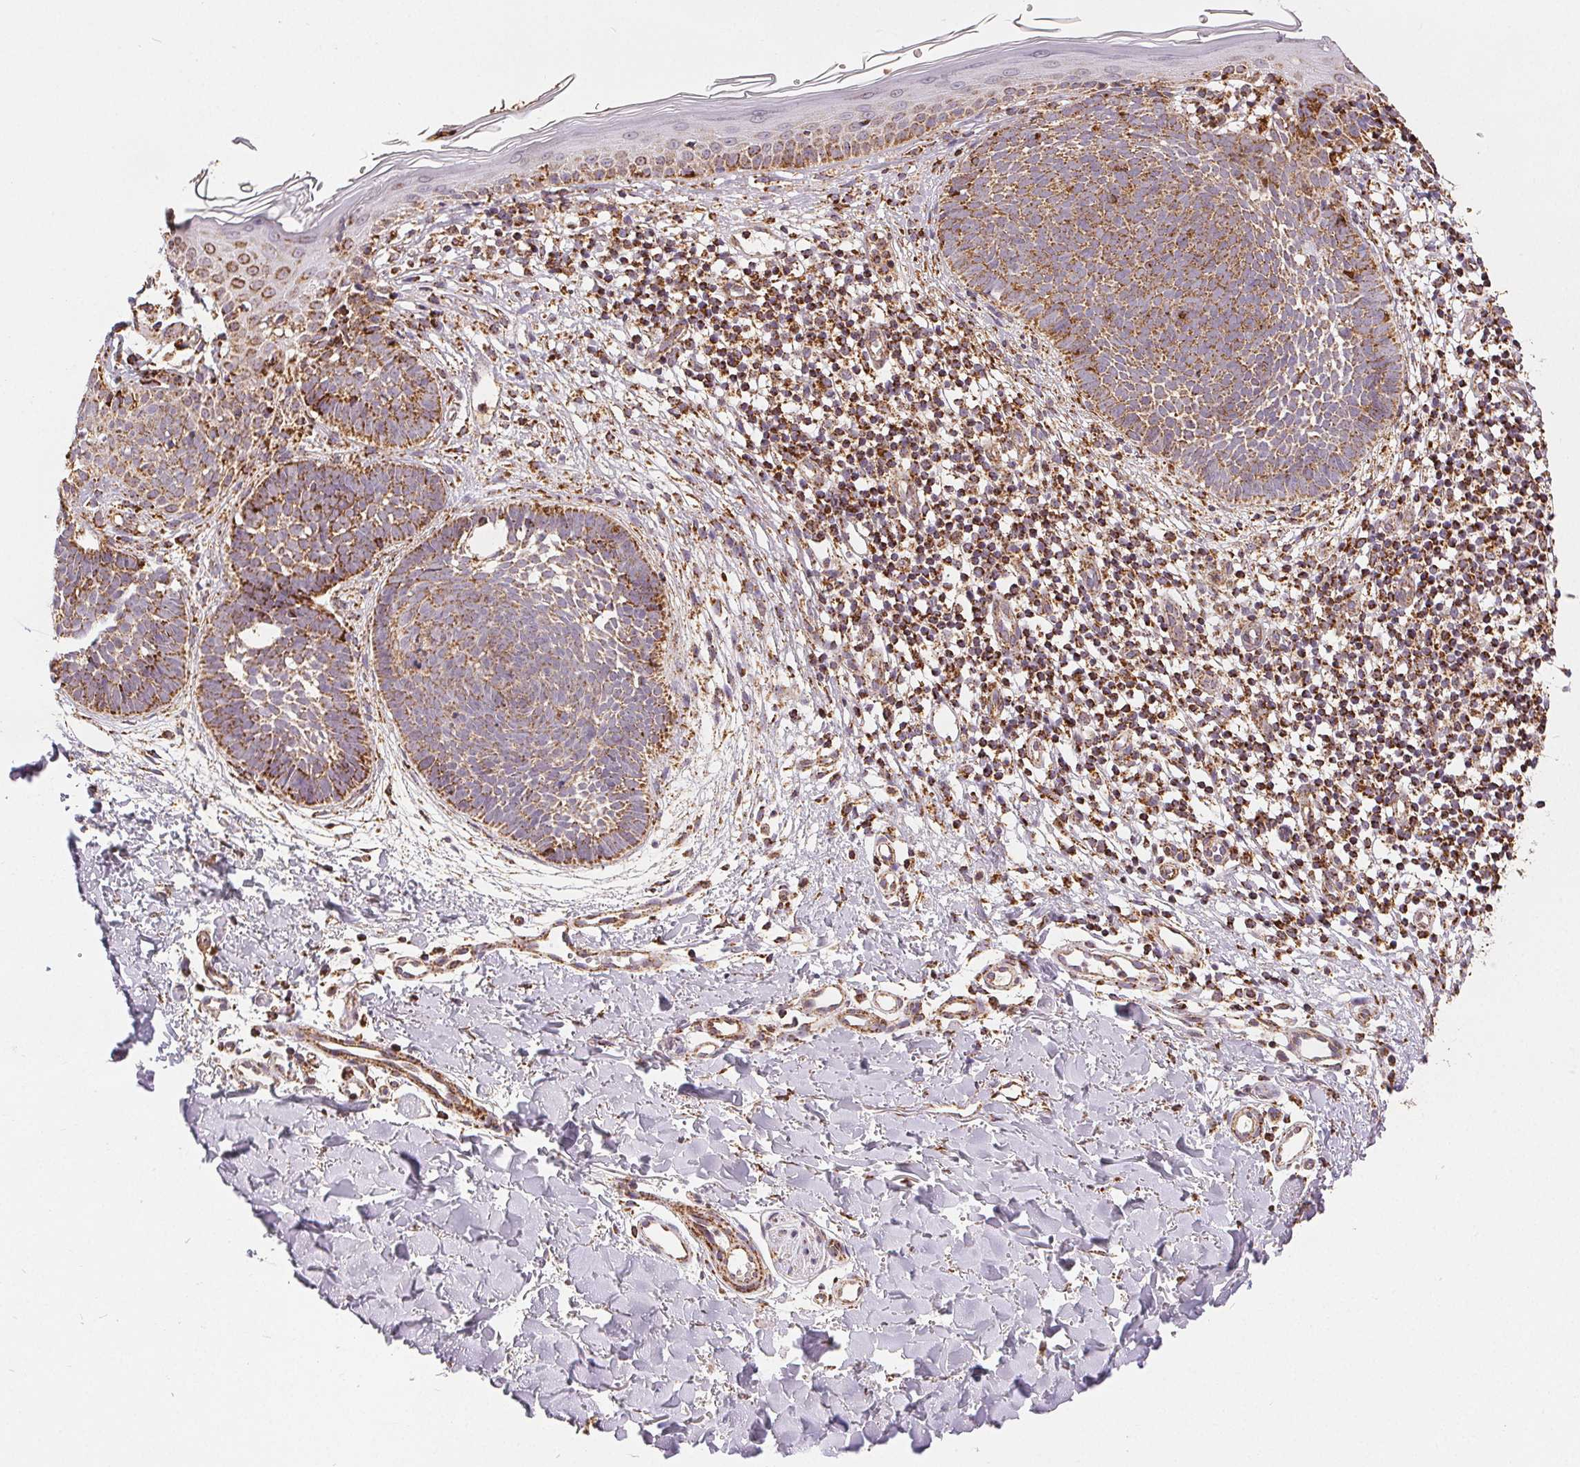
{"staining": {"intensity": "moderate", "quantity": ">75%", "location": "cytoplasmic/membranous"}, "tissue": "skin cancer", "cell_type": "Tumor cells", "image_type": "cancer", "snomed": [{"axis": "morphology", "description": "Basal cell carcinoma"}, {"axis": "topography", "description": "Skin"}], "caption": "Protein staining displays moderate cytoplasmic/membranous positivity in approximately >75% of tumor cells in skin basal cell carcinoma.", "gene": "SDHB", "patient": {"sex": "female", "age": 51}}